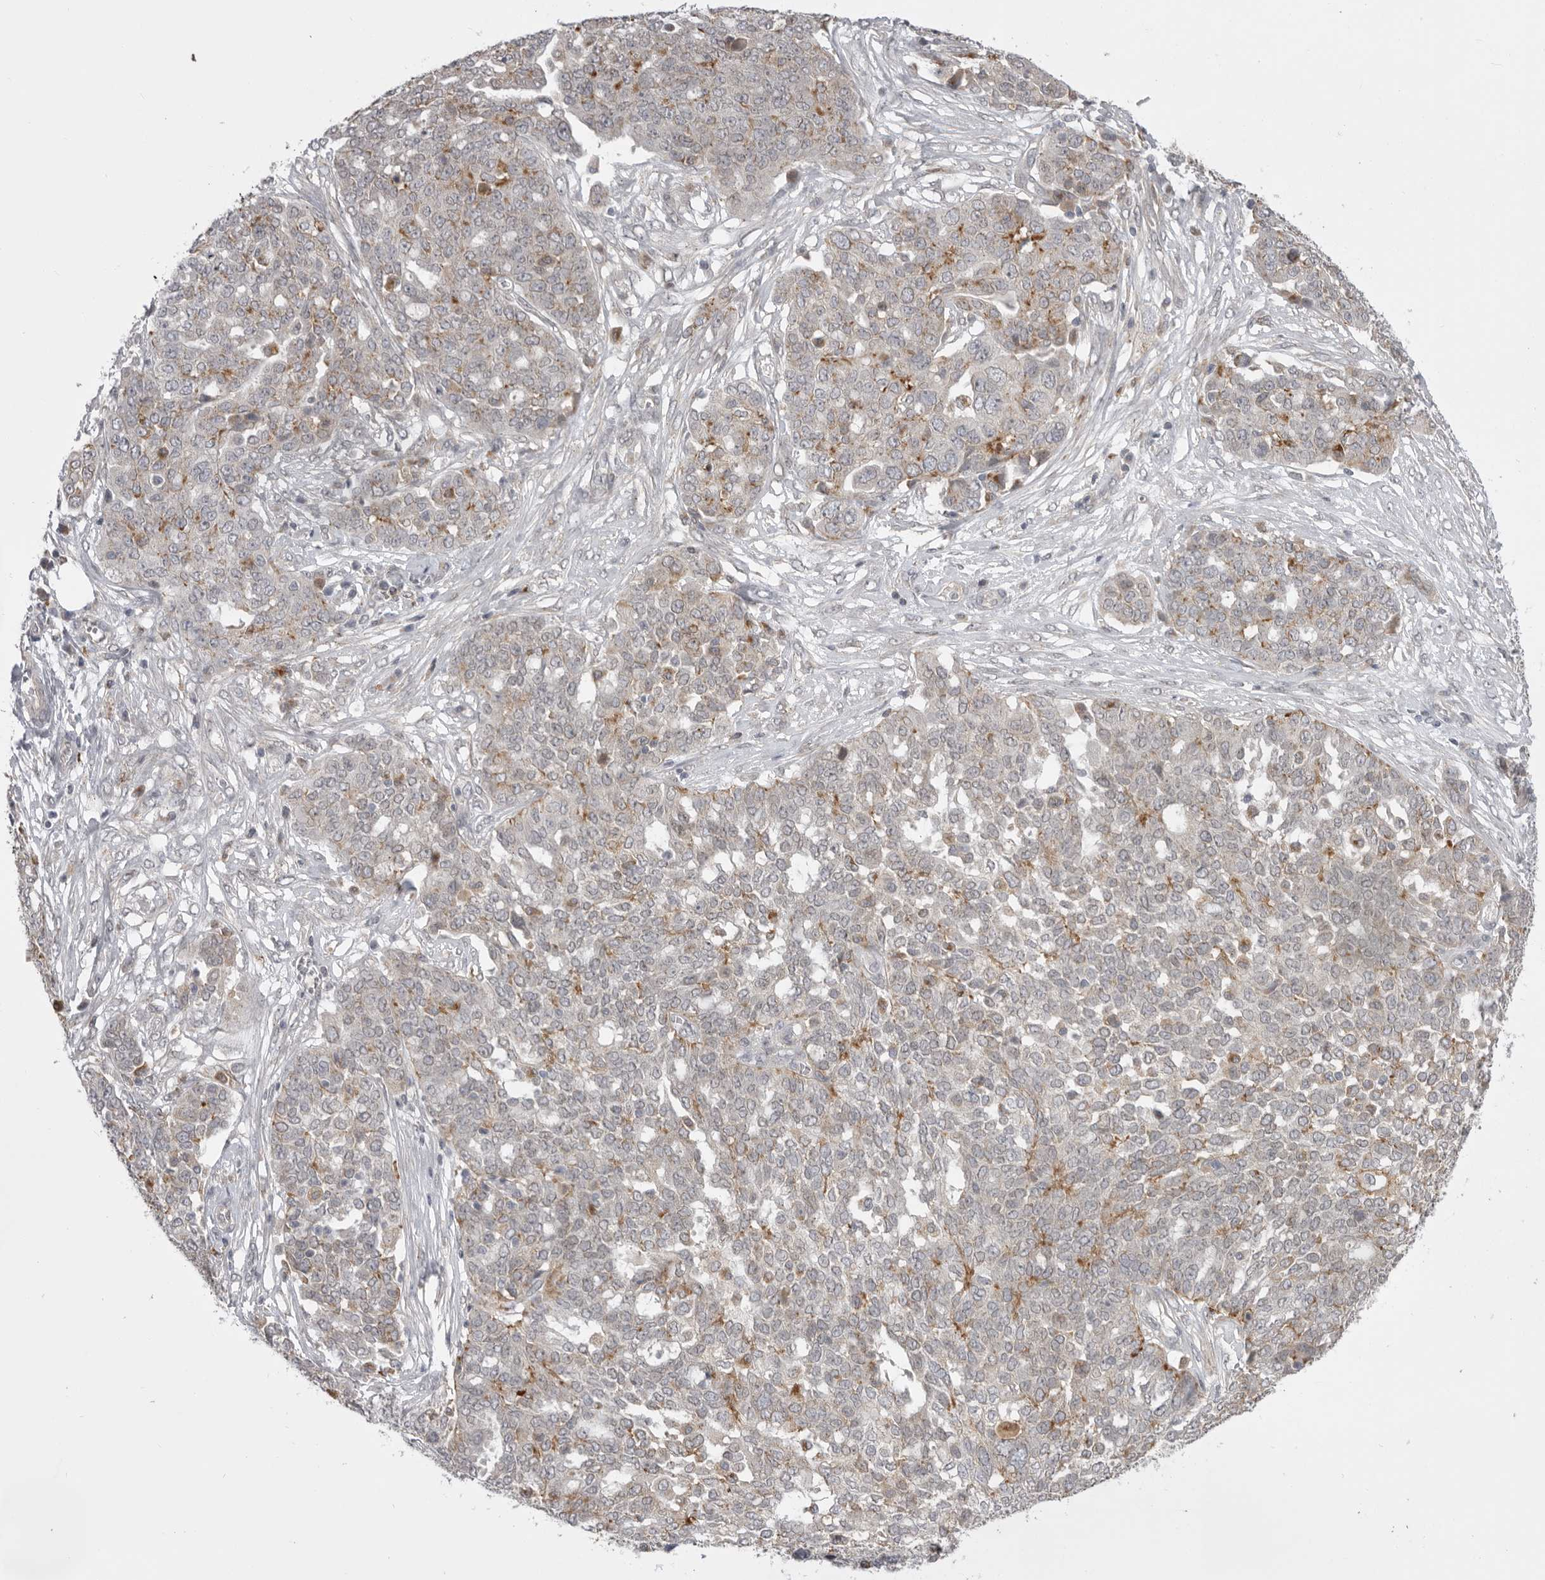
{"staining": {"intensity": "moderate", "quantity": "<25%", "location": "cytoplasmic/membranous"}, "tissue": "ovarian cancer", "cell_type": "Tumor cells", "image_type": "cancer", "snomed": [{"axis": "morphology", "description": "Cystadenocarcinoma, serous, NOS"}, {"axis": "topography", "description": "Soft tissue"}, {"axis": "topography", "description": "Ovary"}], "caption": "Tumor cells display moderate cytoplasmic/membranous positivity in about <25% of cells in ovarian serous cystadenocarcinoma.", "gene": "TLR3", "patient": {"sex": "female", "age": 57}}